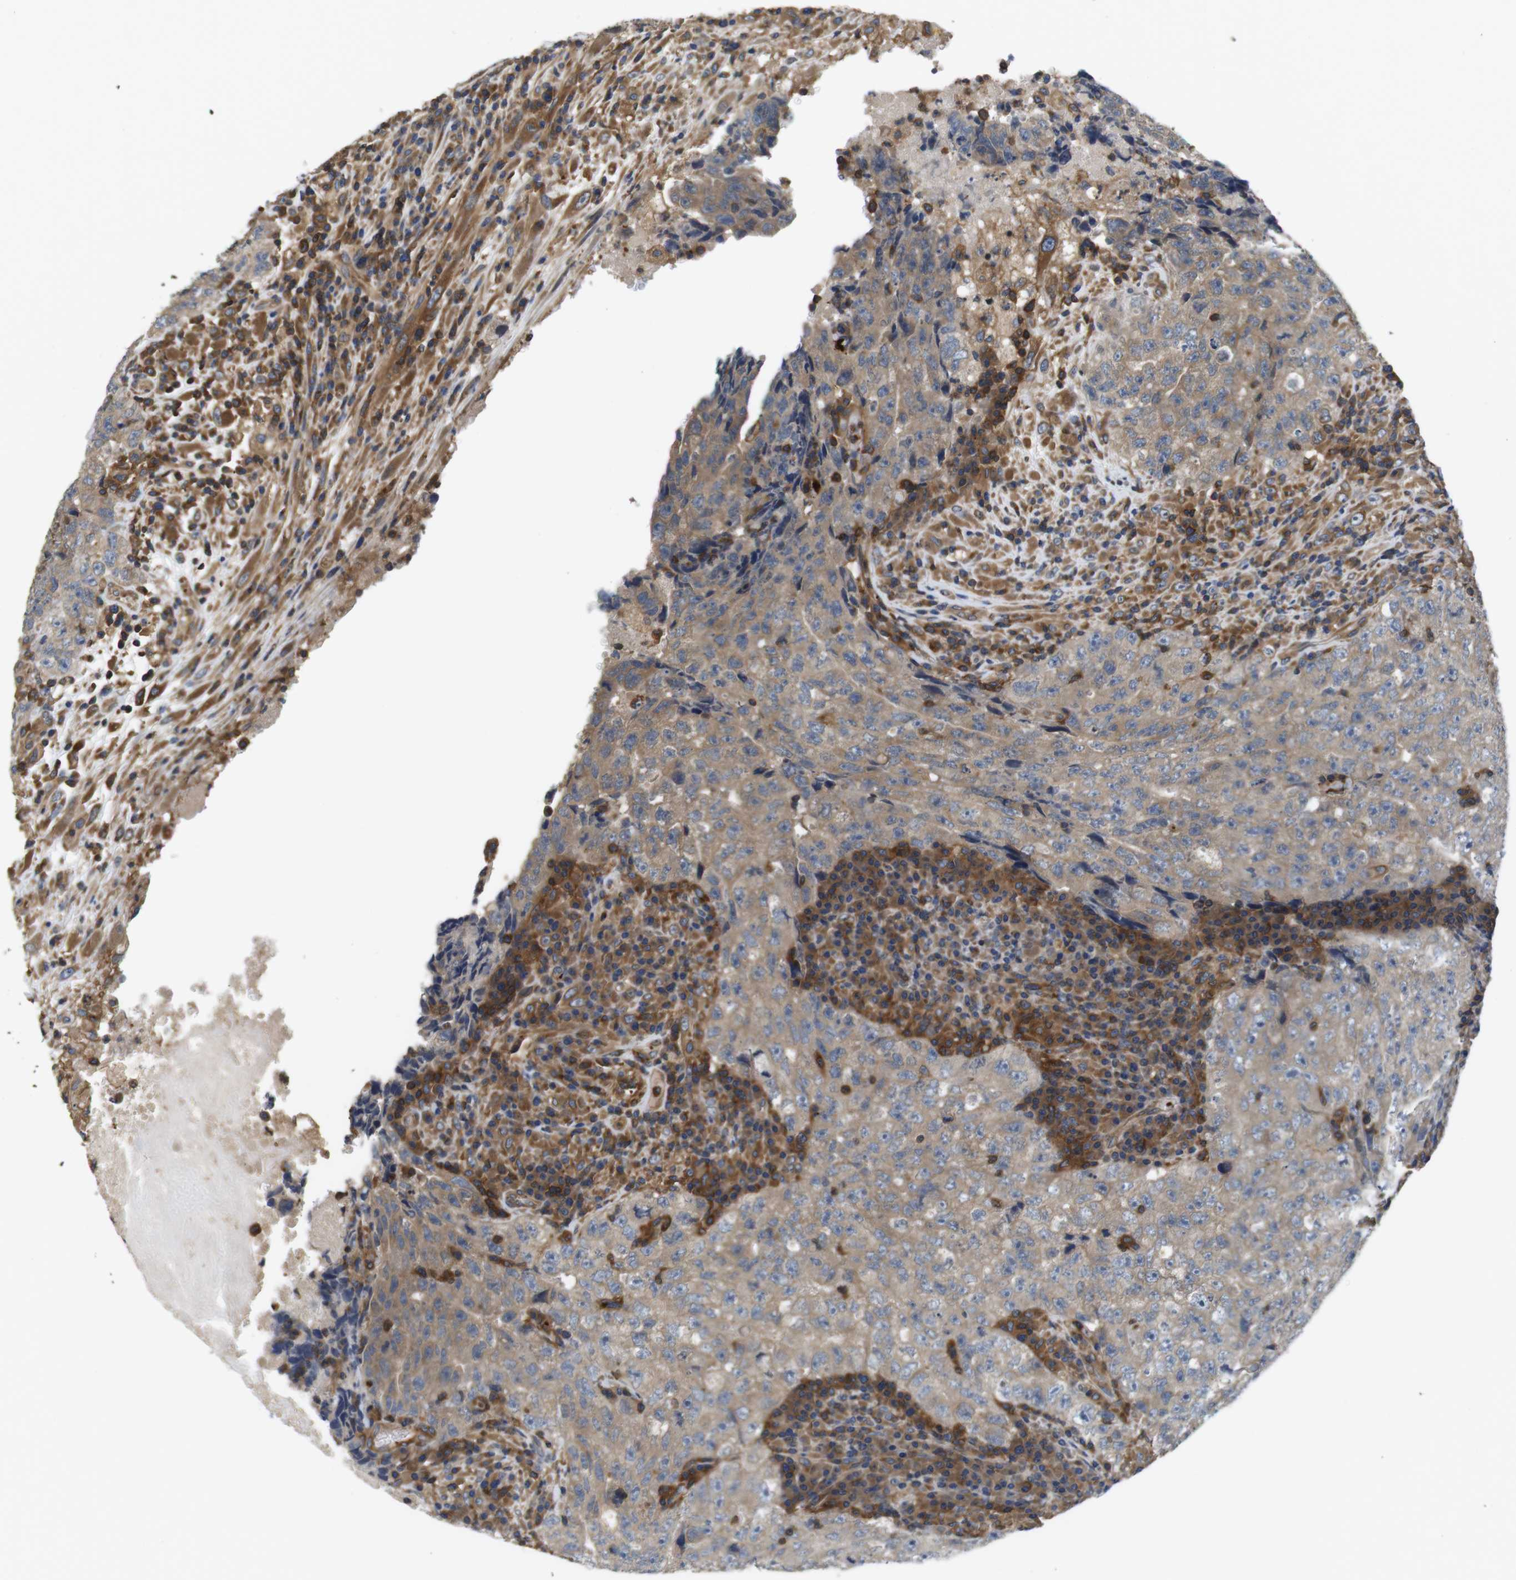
{"staining": {"intensity": "weak", "quantity": ">75%", "location": "cytoplasmic/membranous"}, "tissue": "testis cancer", "cell_type": "Tumor cells", "image_type": "cancer", "snomed": [{"axis": "morphology", "description": "Necrosis, NOS"}, {"axis": "morphology", "description": "Carcinoma, Embryonal, NOS"}, {"axis": "topography", "description": "Testis"}], "caption": "Weak cytoplasmic/membranous protein staining is identified in approximately >75% of tumor cells in testis cancer (embryonal carcinoma).", "gene": "HERPUD2", "patient": {"sex": "male", "age": 19}}